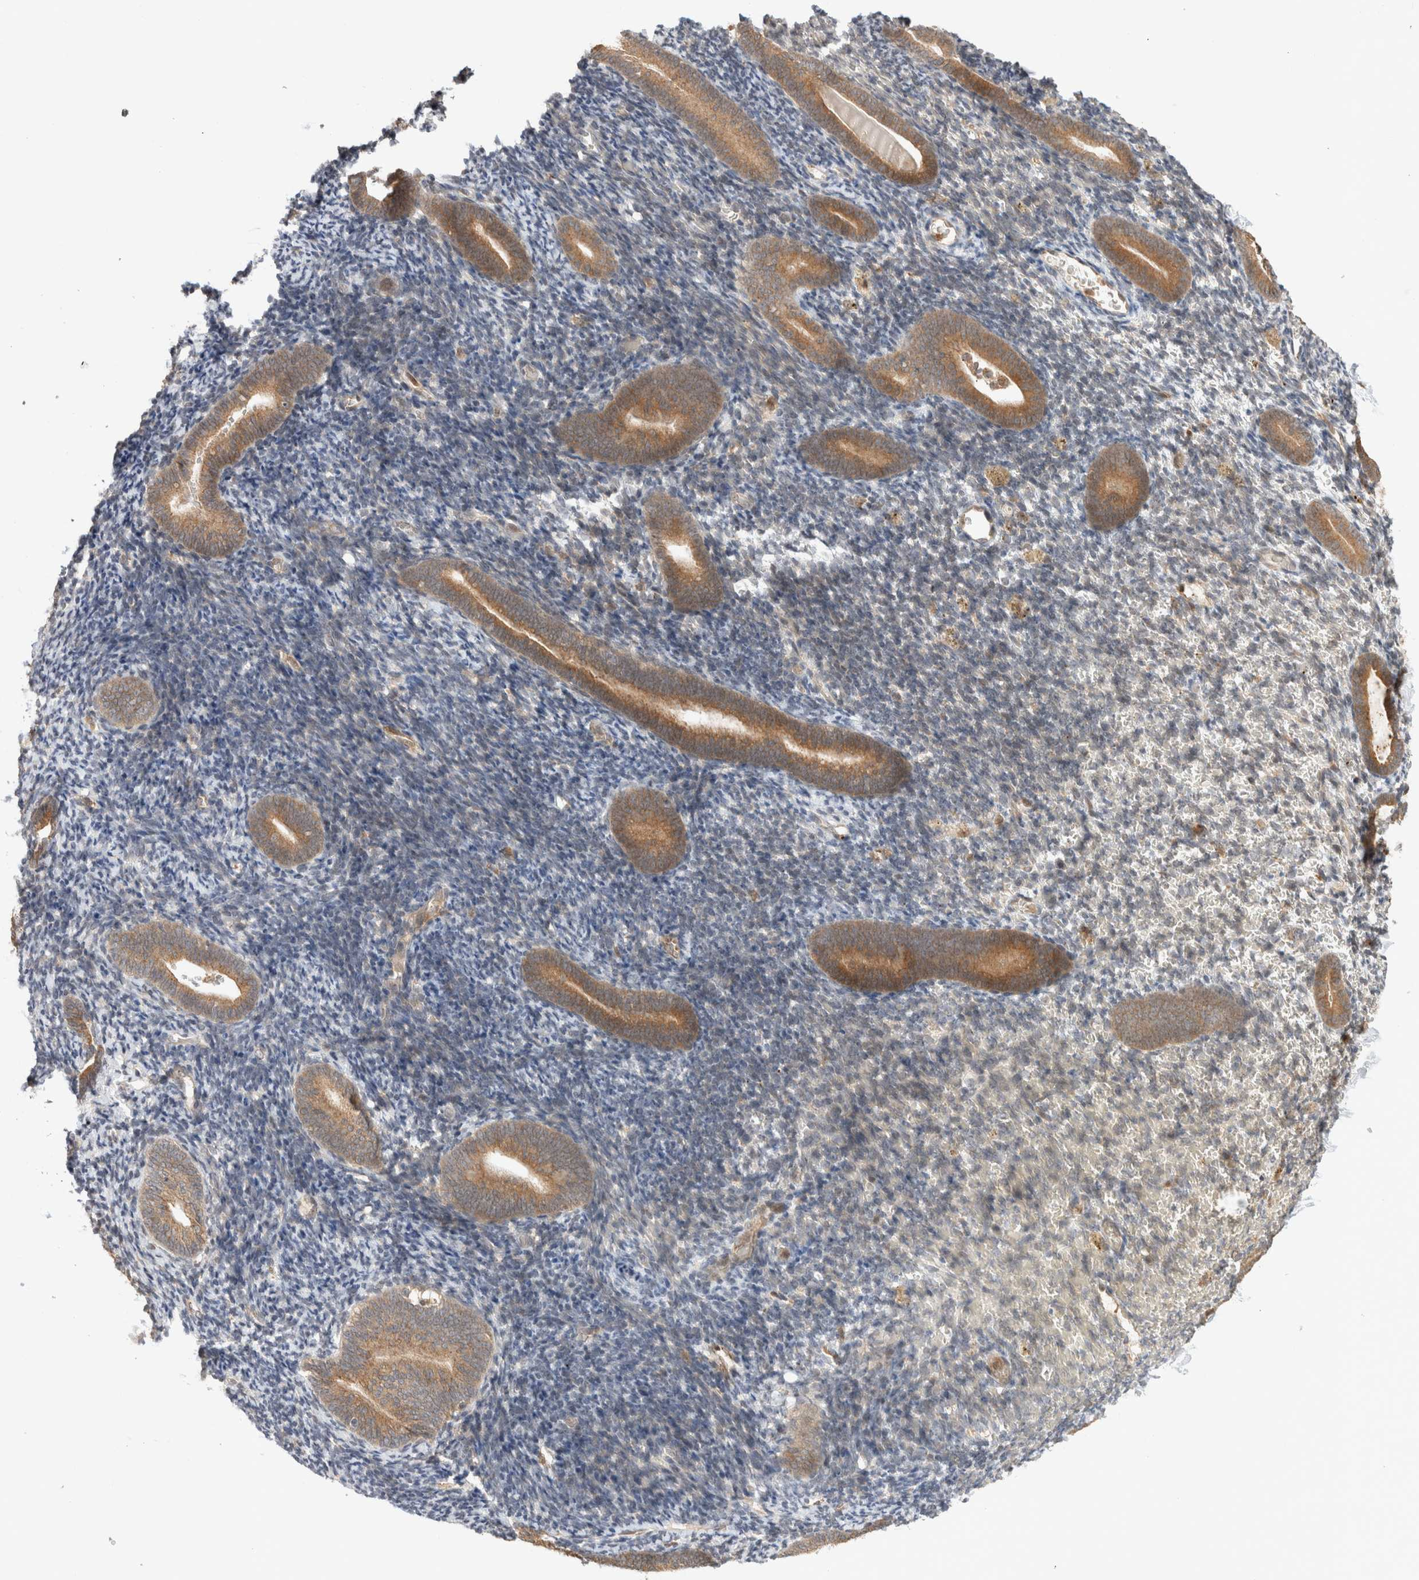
{"staining": {"intensity": "weak", "quantity": "25%-75%", "location": "cytoplasmic/membranous"}, "tissue": "endometrium", "cell_type": "Cells in endometrial stroma", "image_type": "normal", "snomed": [{"axis": "morphology", "description": "Normal tissue, NOS"}, {"axis": "topography", "description": "Endometrium"}], "caption": "Brown immunohistochemical staining in unremarkable endometrium displays weak cytoplasmic/membranous staining in about 25%-75% of cells in endometrial stroma. The staining was performed using DAB (3,3'-diaminobenzidine) to visualize the protein expression in brown, while the nuclei were stained in blue with hematoxylin (Magnification: 20x).", "gene": "OTUD6B", "patient": {"sex": "female", "age": 51}}